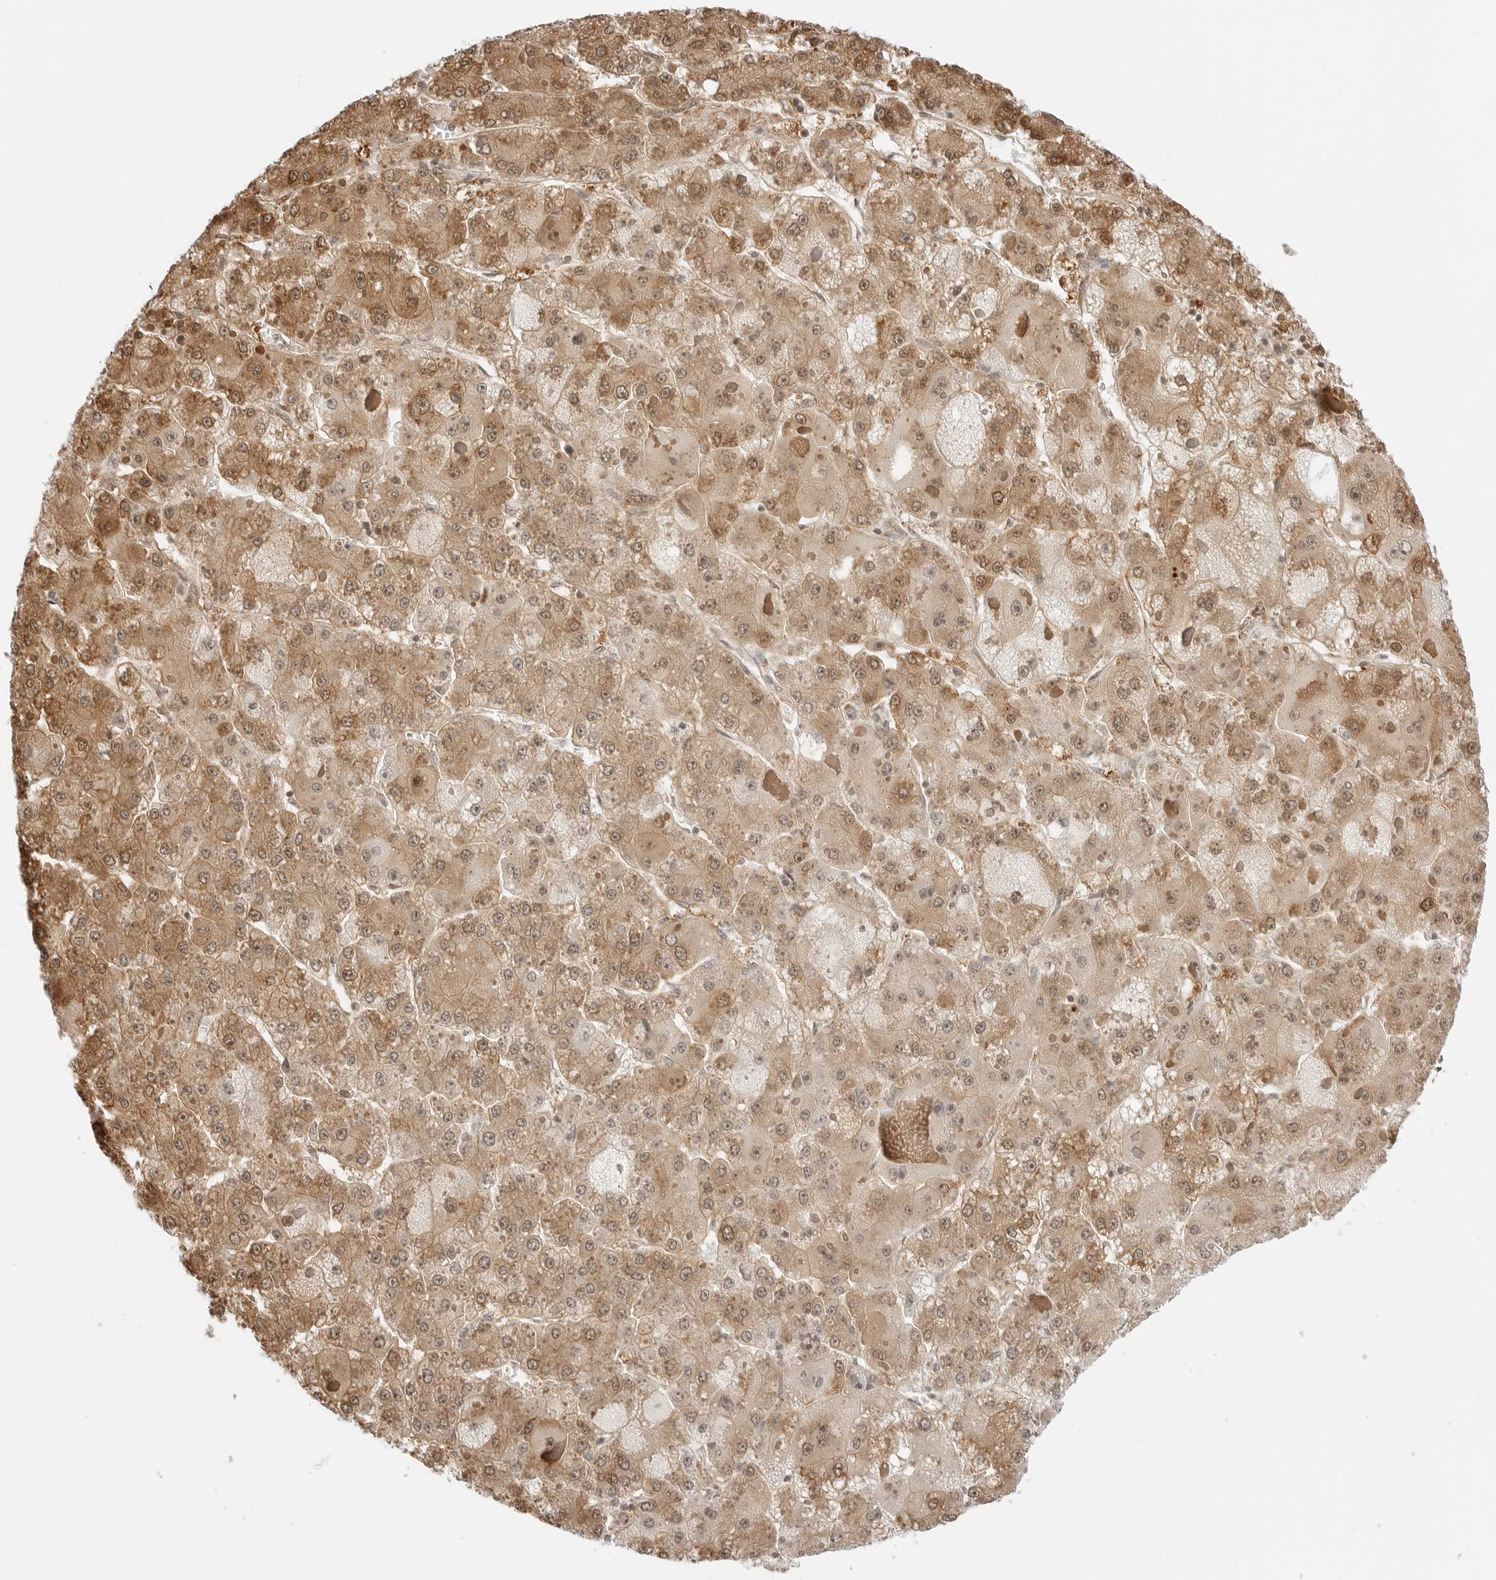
{"staining": {"intensity": "moderate", "quantity": ">75%", "location": "cytoplasmic/membranous,nuclear"}, "tissue": "liver cancer", "cell_type": "Tumor cells", "image_type": "cancer", "snomed": [{"axis": "morphology", "description": "Carcinoma, Hepatocellular, NOS"}, {"axis": "topography", "description": "Liver"}], "caption": "Moderate cytoplasmic/membranous and nuclear staining for a protein is appreciated in approximately >75% of tumor cells of hepatocellular carcinoma (liver) using immunohistochemistry (IHC).", "gene": "NUDC", "patient": {"sex": "female", "age": 73}}